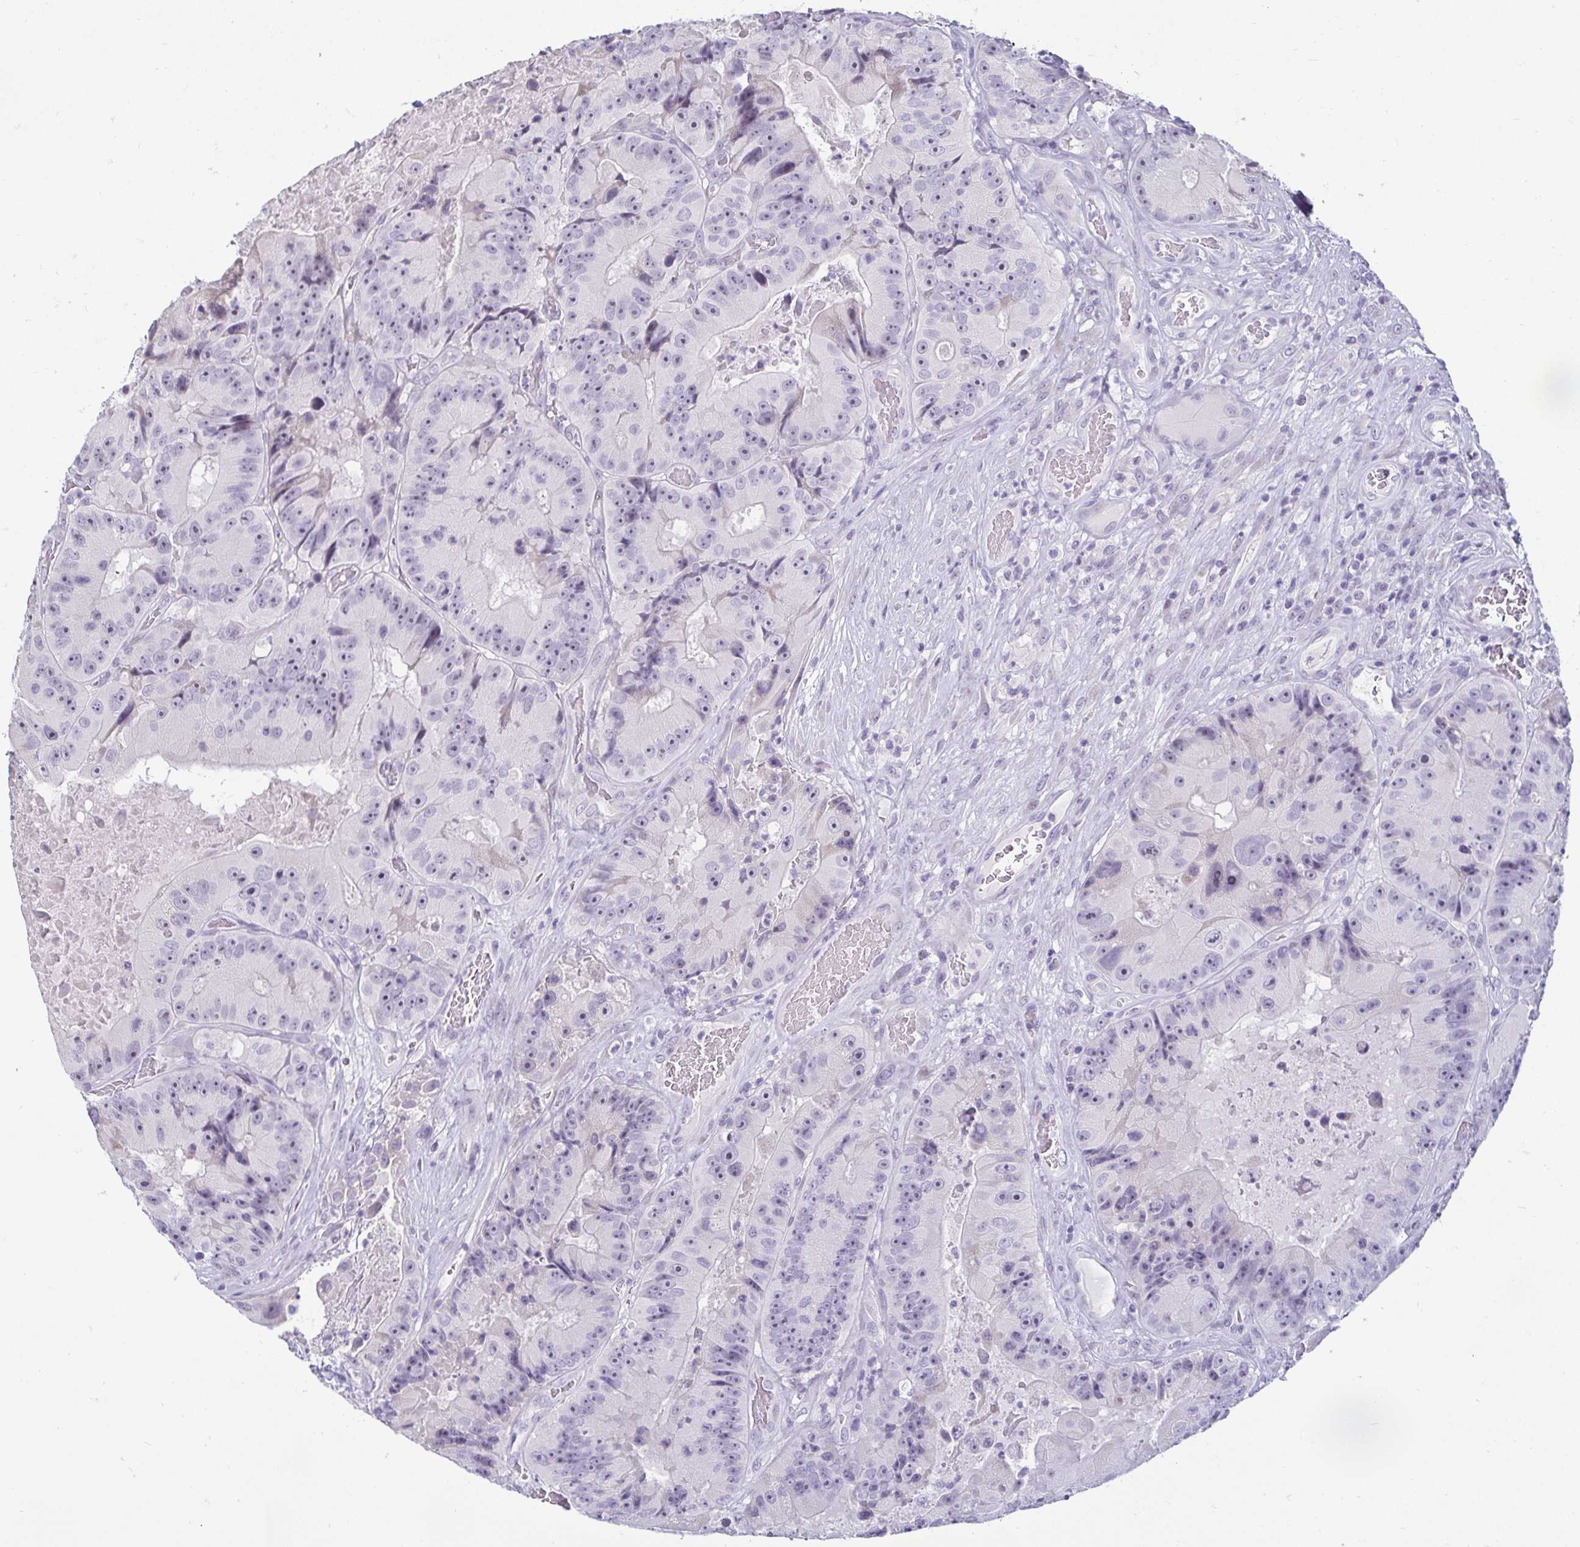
{"staining": {"intensity": "negative", "quantity": "none", "location": "none"}, "tissue": "colorectal cancer", "cell_type": "Tumor cells", "image_type": "cancer", "snomed": [{"axis": "morphology", "description": "Adenocarcinoma, NOS"}, {"axis": "topography", "description": "Colon"}], "caption": "High magnification brightfield microscopy of adenocarcinoma (colorectal) stained with DAB (brown) and counterstained with hematoxylin (blue): tumor cells show no significant expression.", "gene": "CR2", "patient": {"sex": "female", "age": 86}}